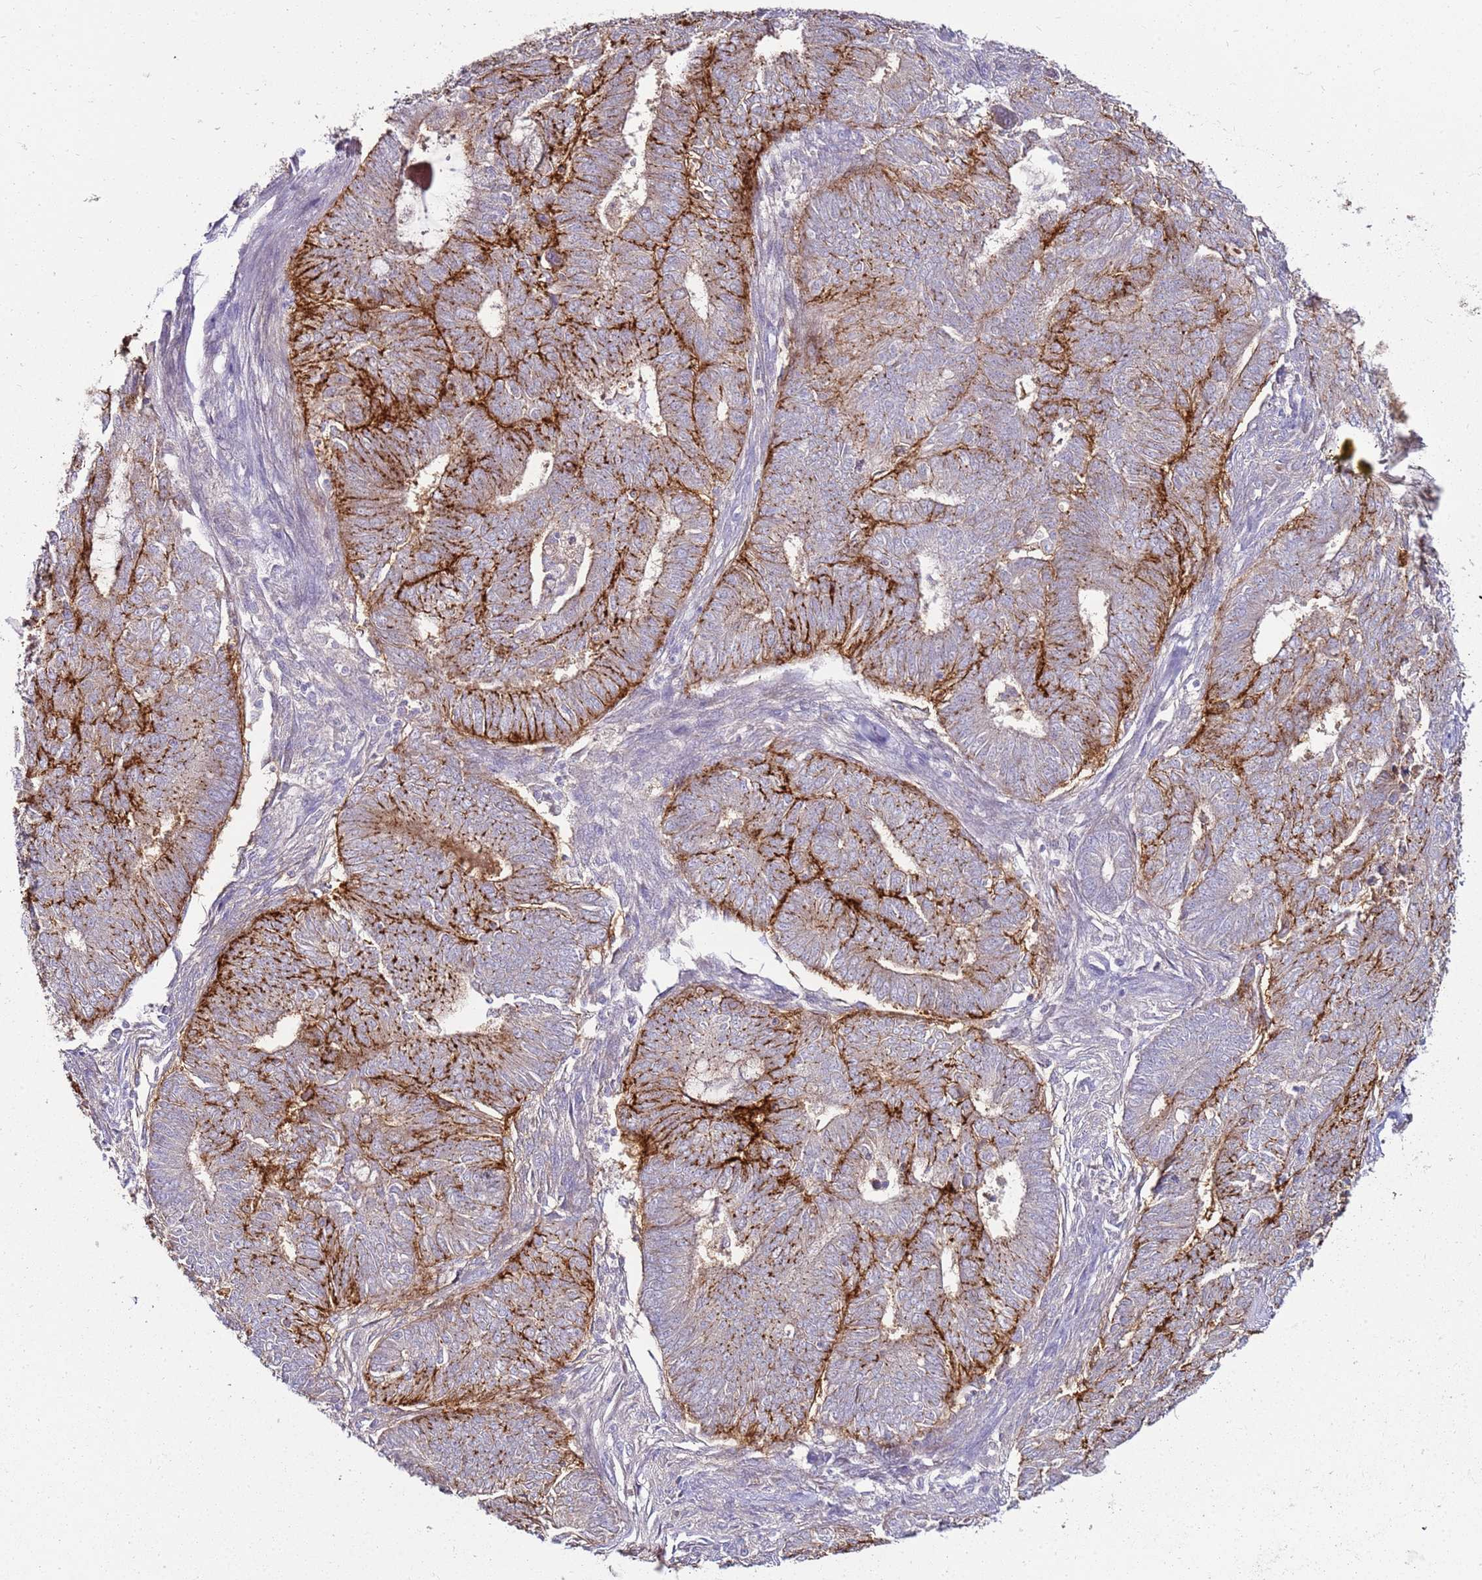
{"staining": {"intensity": "strong", "quantity": "25%-75%", "location": "cytoplasmic/membranous"}, "tissue": "endometrial cancer", "cell_type": "Tumor cells", "image_type": "cancer", "snomed": [{"axis": "morphology", "description": "Adenocarcinoma, NOS"}, {"axis": "topography", "description": "Endometrium"}], "caption": "The photomicrograph displays a brown stain indicating the presence of a protein in the cytoplasmic/membranous of tumor cells in endometrial cancer.", "gene": "GPN3", "patient": {"sex": "female", "age": 62}}